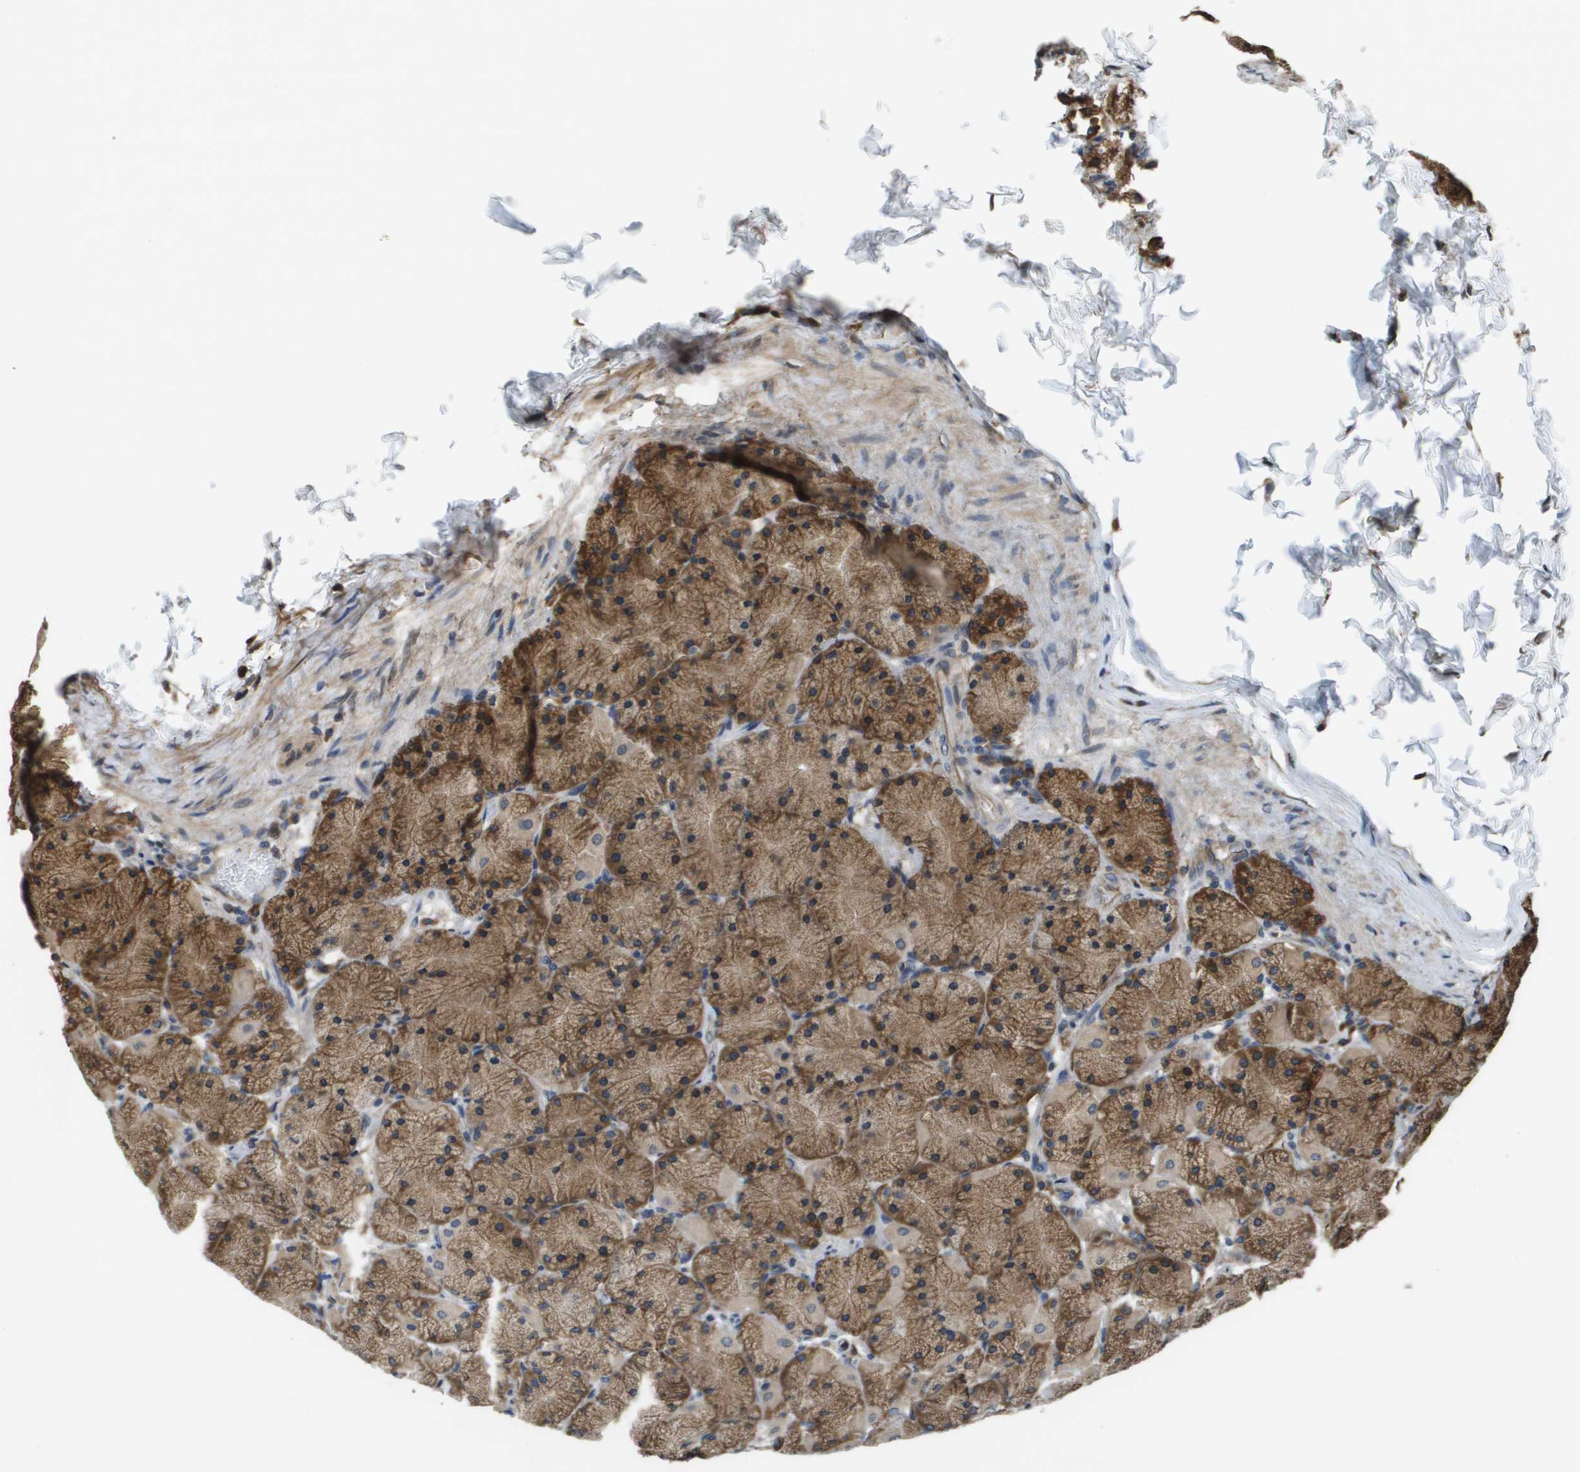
{"staining": {"intensity": "moderate", "quantity": ">75%", "location": "cytoplasmic/membranous"}, "tissue": "stomach", "cell_type": "Glandular cells", "image_type": "normal", "snomed": [{"axis": "morphology", "description": "Normal tissue, NOS"}, {"axis": "topography", "description": "Stomach, upper"}], "caption": "Immunohistochemical staining of normal human stomach demonstrates >75% levels of moderate cytoplasmic/membranous protein positivity in about >75% of glandular cells.", "gene": "SEC62", "patient": {"sex": "female", "age": 56}}